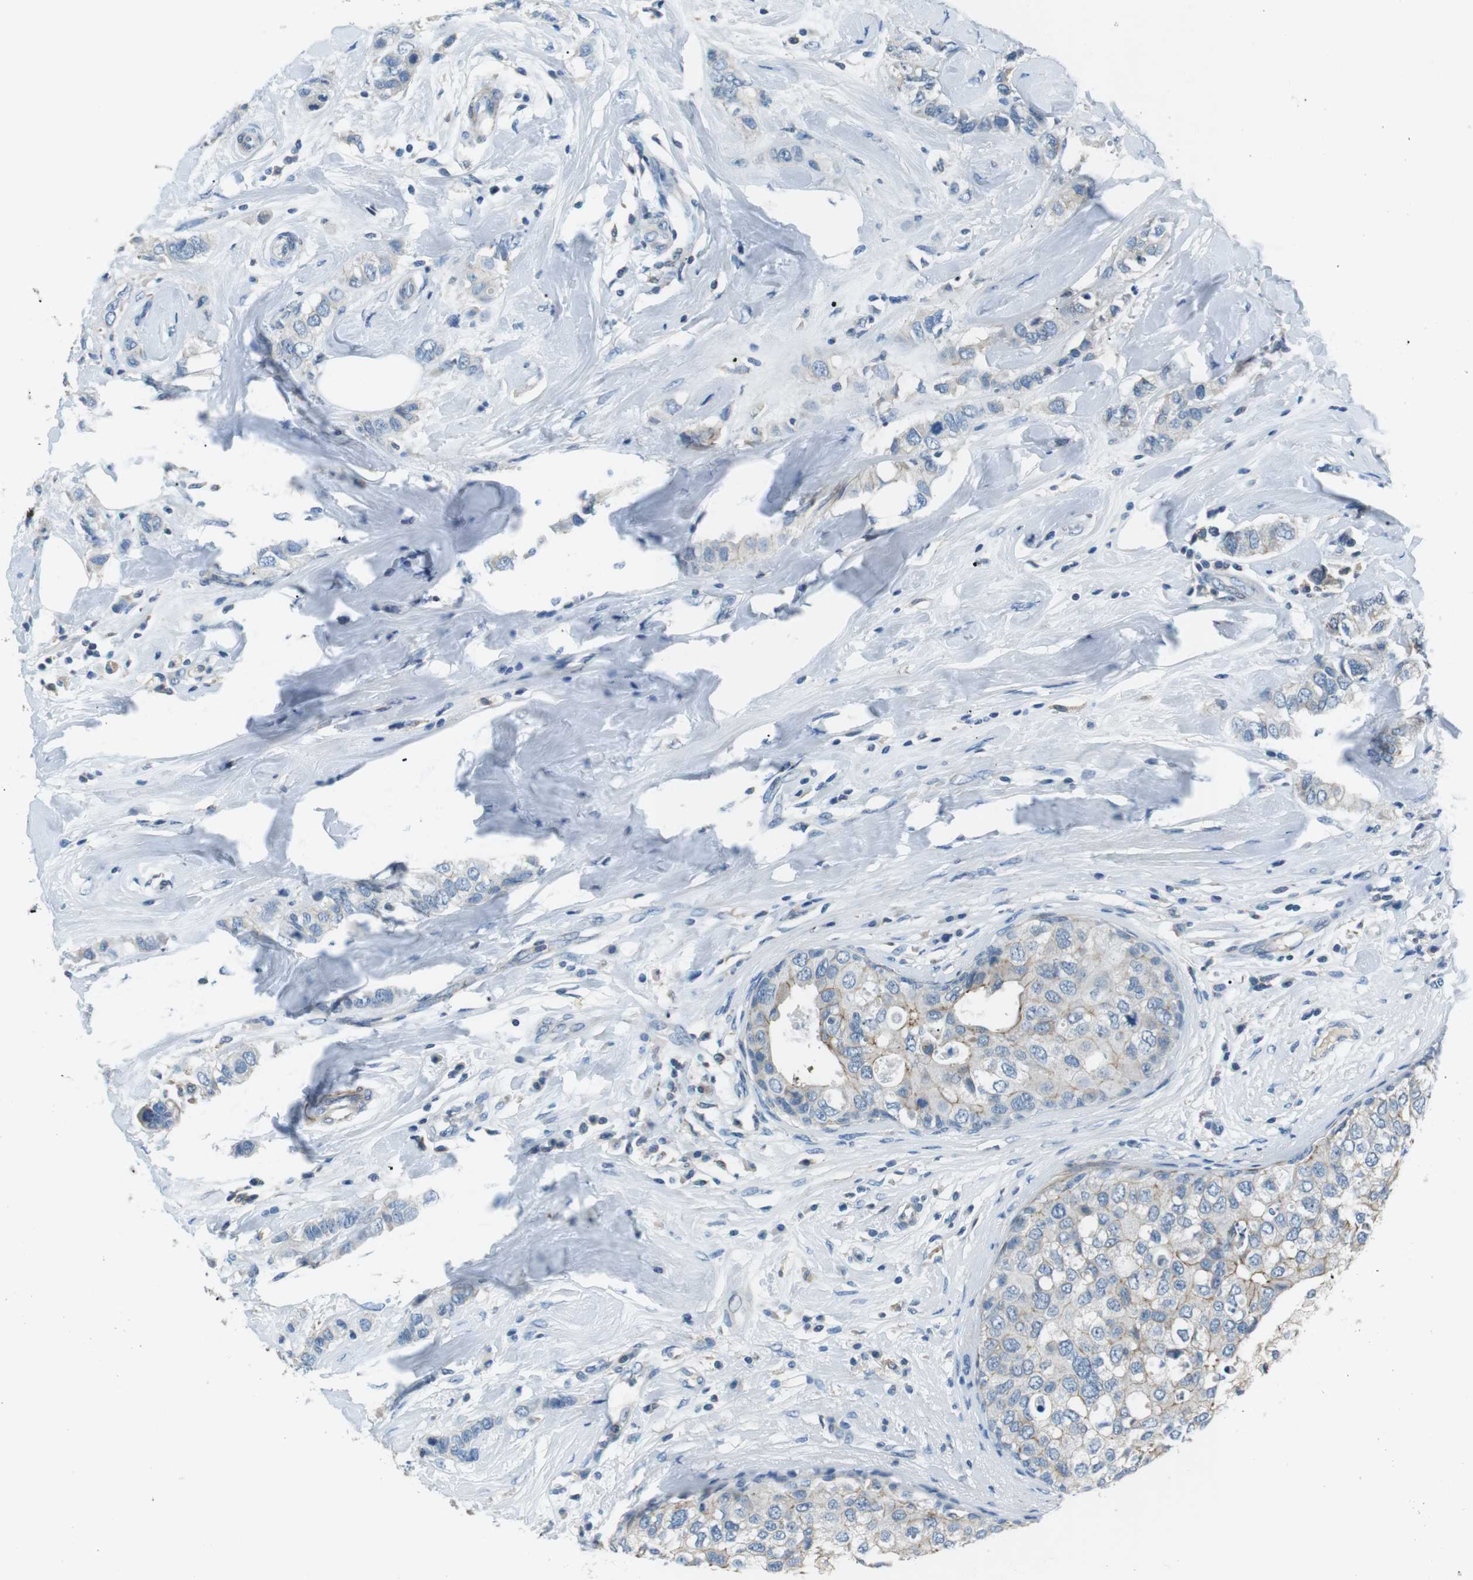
{"staining": {"intensity": "weak", "quantity": "<25%", "location": "cytoplasmic/membranous"}, "tissue": "breast cancer", "cell_type": "Tumor cells", "image_type": "cancer", "snomed": [{"axis": "morphology", "description": "Duct carcinoma"}, {"axis": "topography", "description": "Breast"}], "caption": "Image shows no protein positivity in tumor cells of intraductal carcinoma (breast) tissue.", "gene": "ARVCF", "patient": {"sex": "female", "age": 50}}